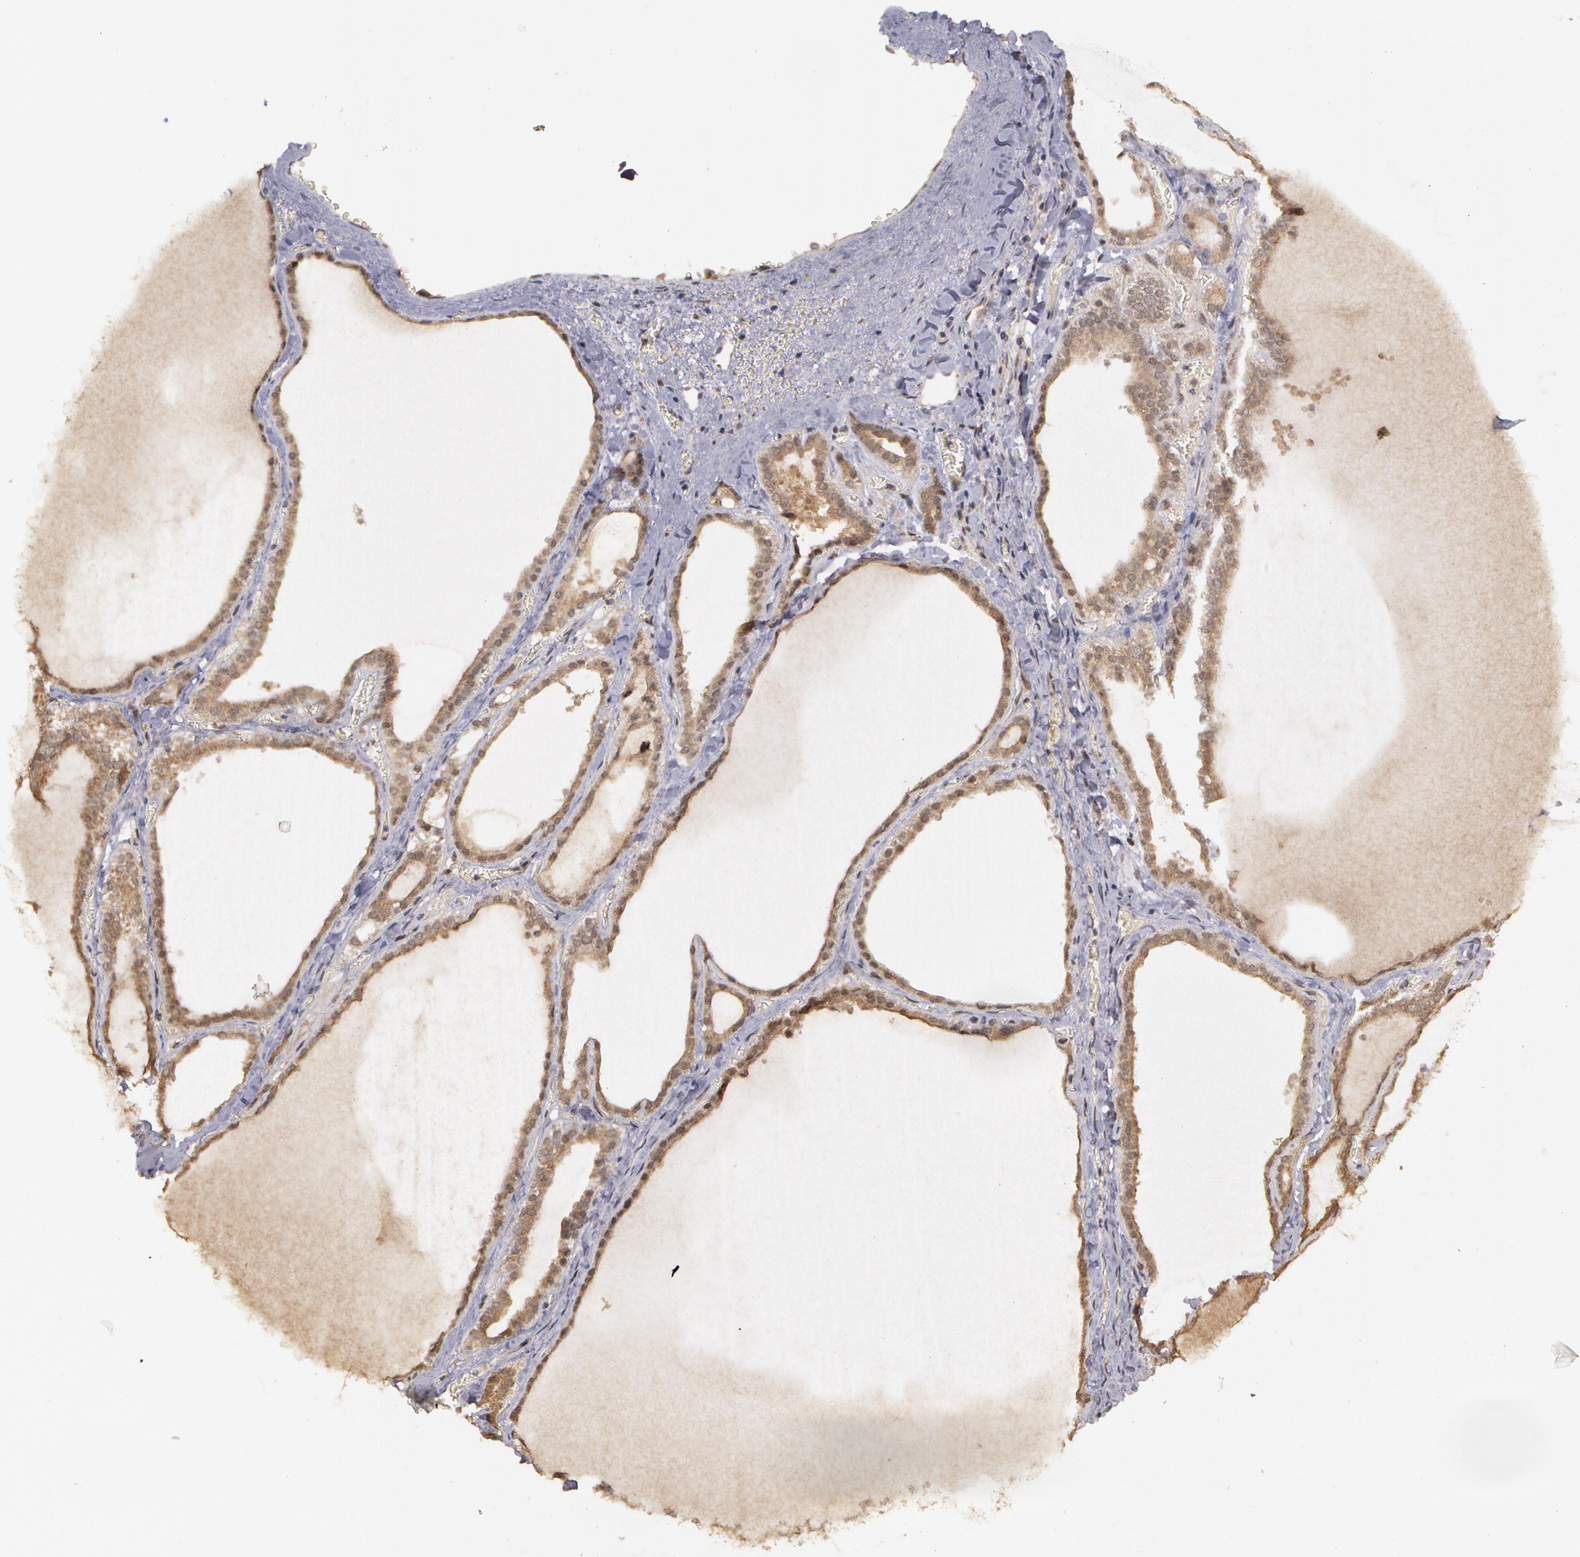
{"staining": {"intensity": "weak", "quantity": "25%-75%", "location": "nuclear"}, "tissue": "thyroid gland", "cell_type": "Glandular cells", "image_type": "normal", "snomed": [{"axis": "morphology", "description": "Normal tissue, NOS"}, {"axis": "topography", "description": "Thyroid gland"}], "caption": "Normal thyroid gland reveals weak nuclear staining in about 25%-75% of glandular cells, visualized by immunohistochemistry. (DAB (3,3'-diaminobenzidine) IHC with brightfield microscopy, high magnification).", "gene": "GLIS1", "patient": {"sex": "female", "age": 55}}